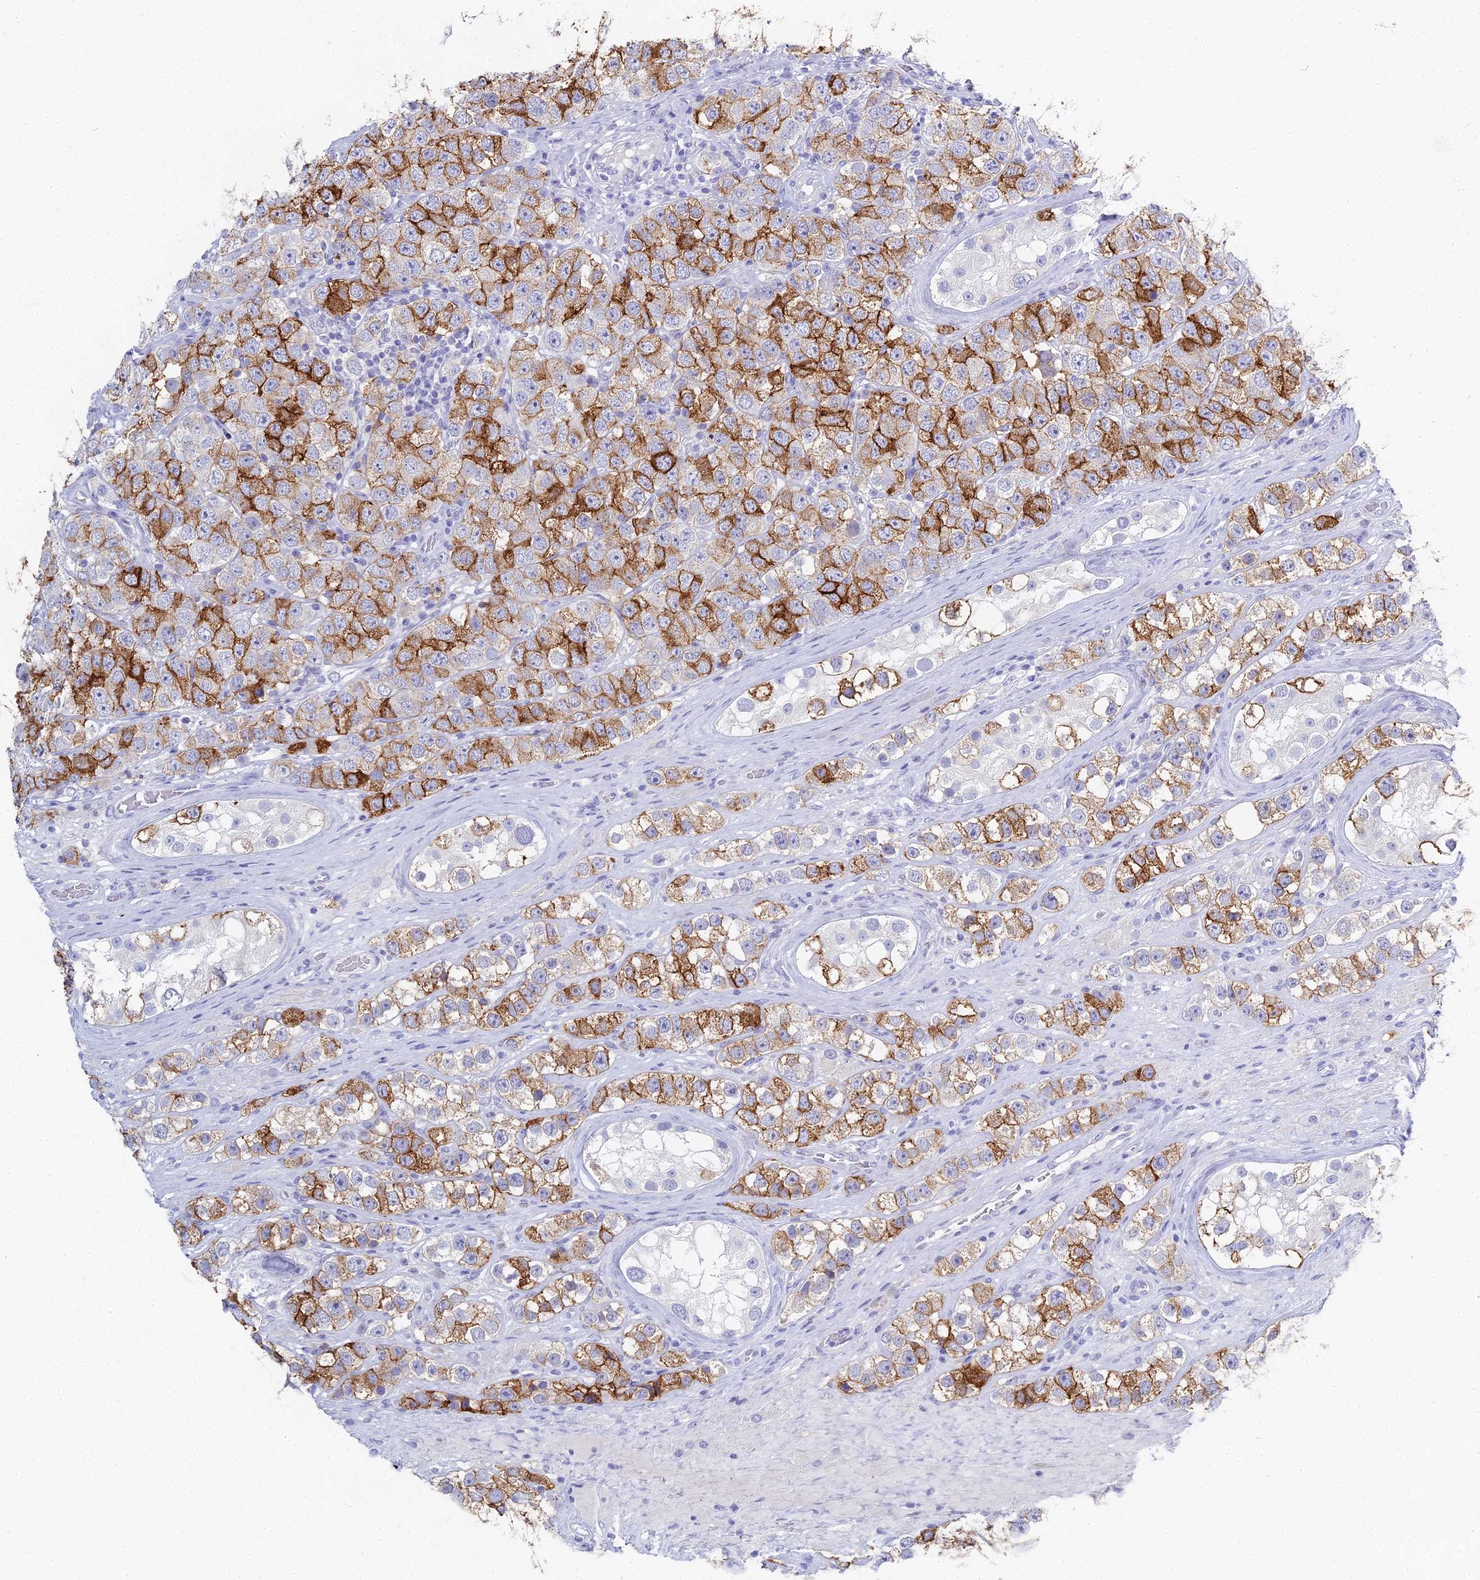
{"staining": {"intensity": "strong", "quantity": "25%-75%", "location": "cytoplasmic/membranous"}, "tissue": "testis cancer", "cell_type": "Tumor cells", "image_type": "cancer", "snomed": [{"axis": "morphology", "description": "Seminoma, NOS"}, {"axis": "topography", "description": "Testis"}], "caption": "The micrograph shows immunohistochemical staining of testis cancer. There is strong cytoplasmic/membranous expression is appreciated in approximately 25%-75% of tumor cells. Using DAB (3,3'-diaminobenzidine) (brown) and hematoxylin (blue) stains, captured at high magnification using brightfield microscopy.", "gene": "ALPP", "patient": {"sex": "male", "age": 28}}